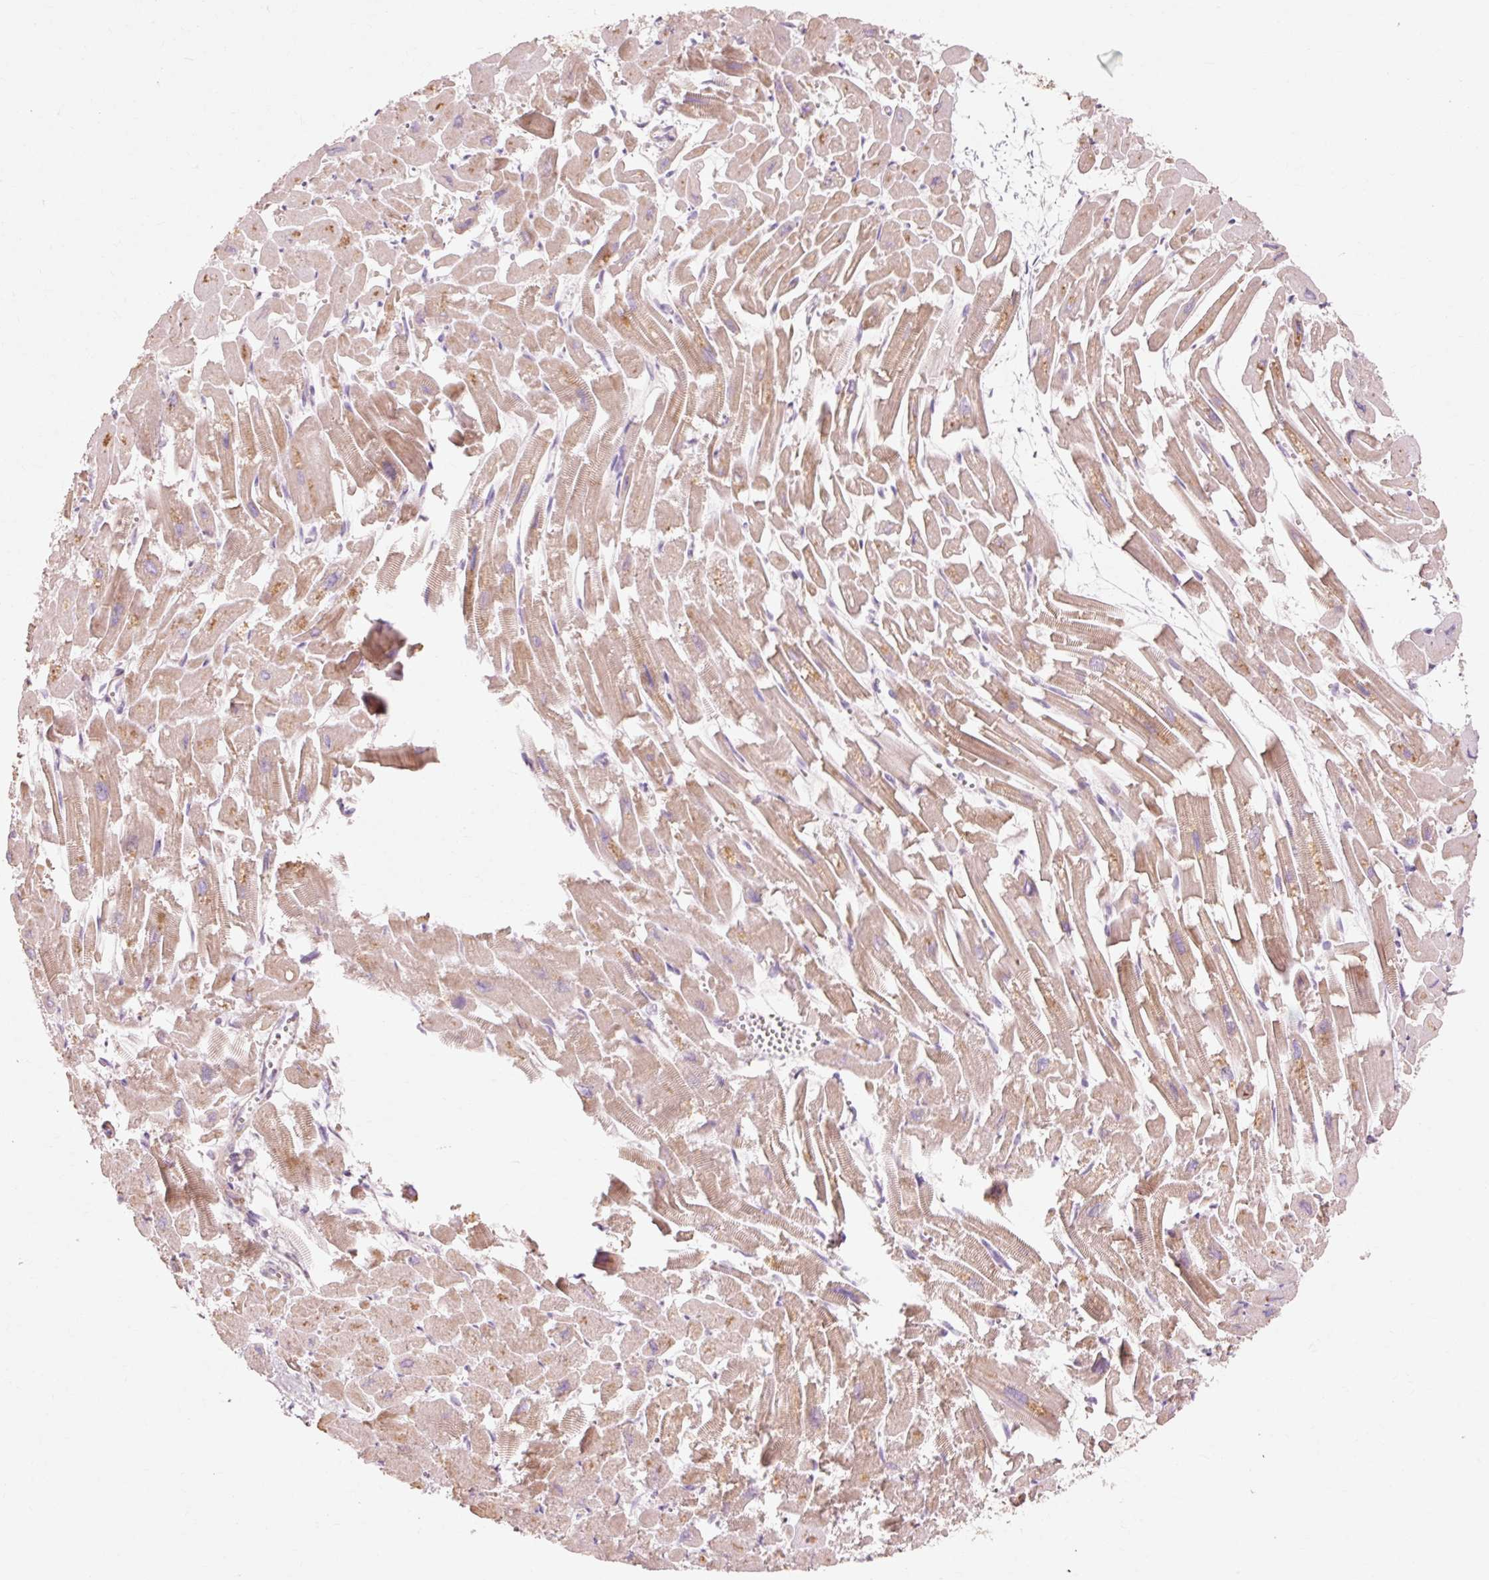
{"staining": {"intensity": "moderate", "quantity": ">75%", "location": "cytoplasmic/membranous"}, "tissue": "heart muscle", "cell_type": "Cardiomyocytes", "image_type": "normal", "snomed": [{"axis": "morphology", "description": "Normal tissue, NOS"}, {"axis": "topography", "description": "Heart"}], "caption": "Heart muscle stained with a brown dye exhibits moderate cytoplasmic/membranous positive expression in approximately >75% of cardiomyocytes.", "gene": "TRIM73", "patient": {"sex": "male", "age": 54}}